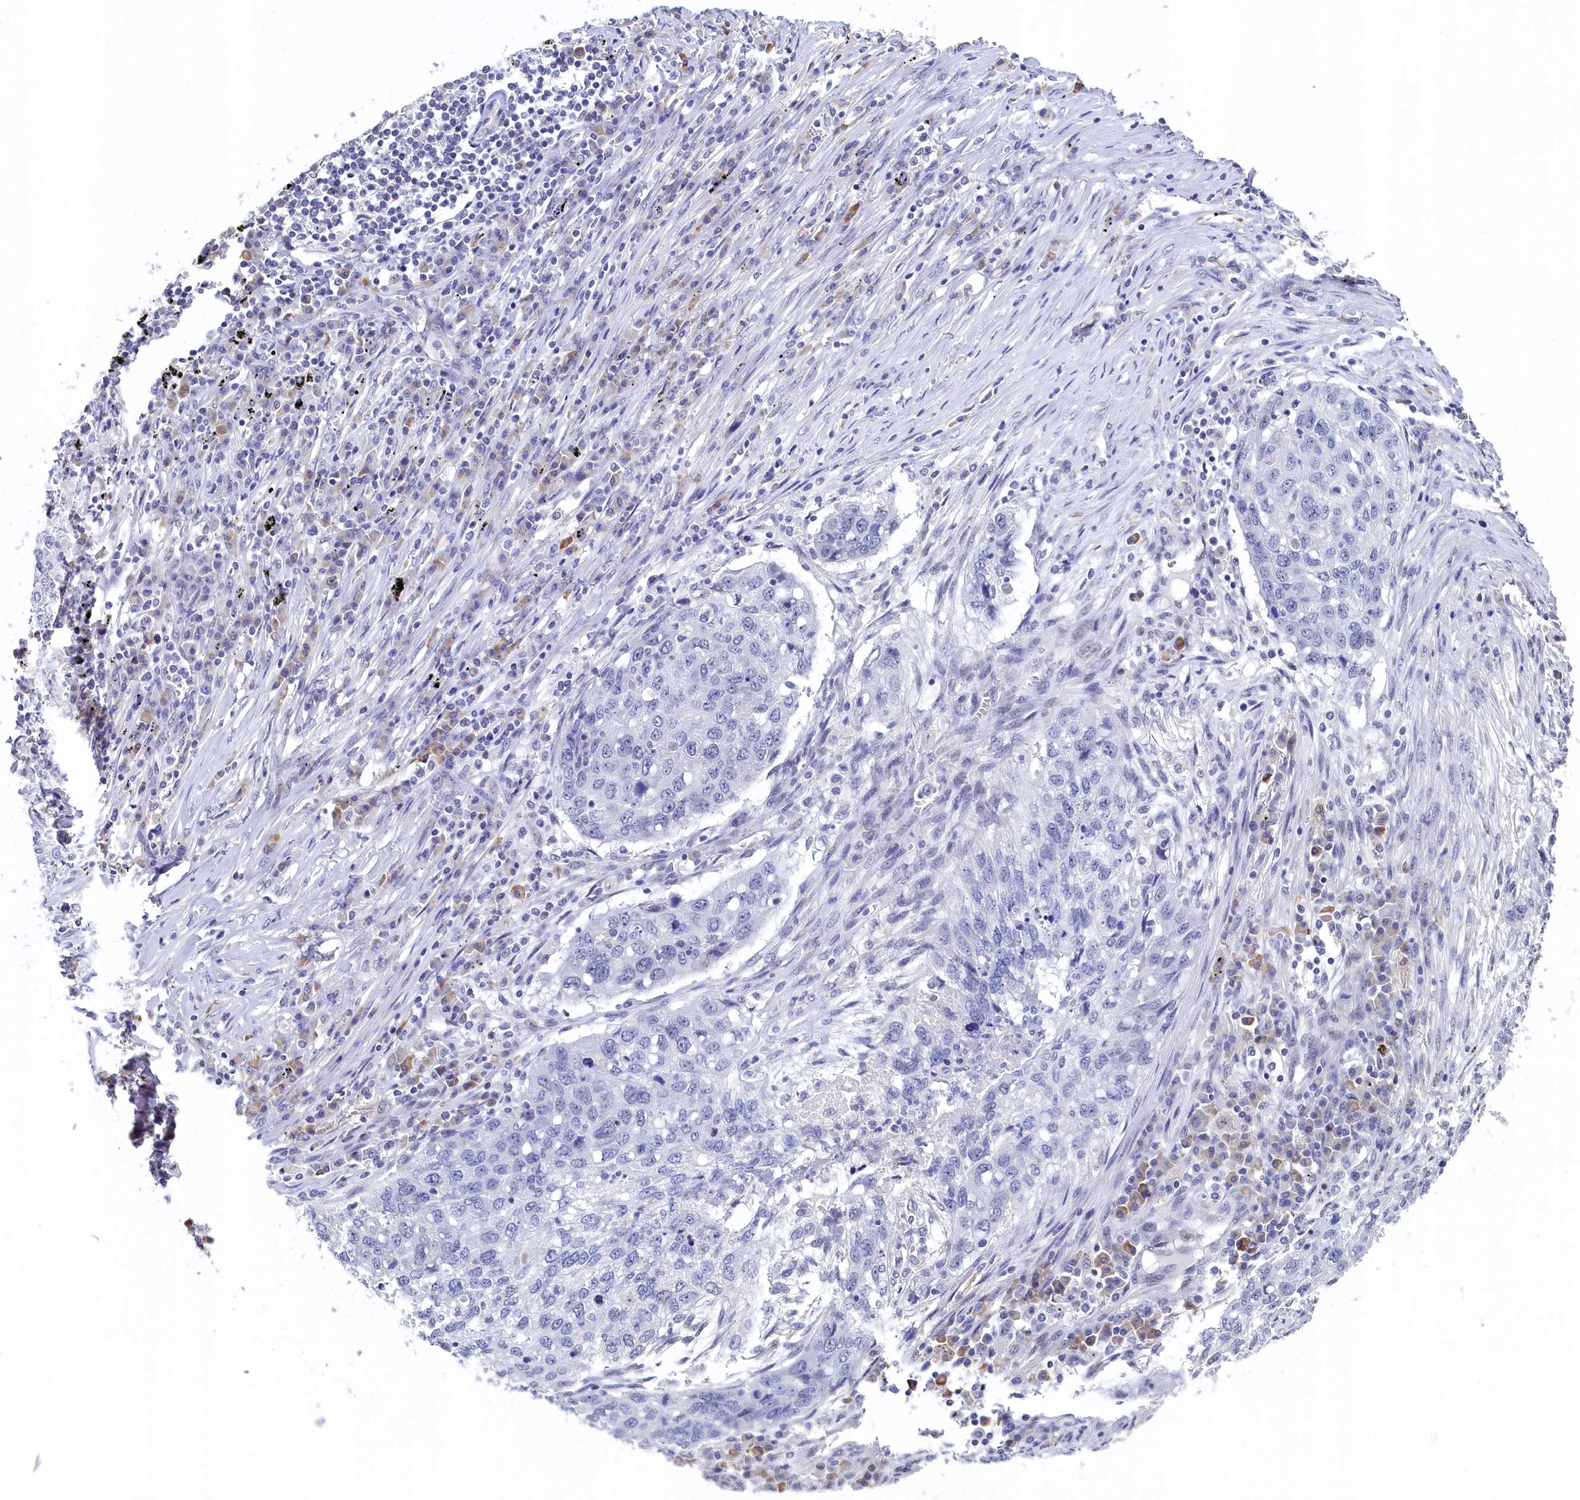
{"staining": {"intensity": "negative", "quantity": "none", "location": "none"}, "tissue": "lung cancer", "cell_type": "Tumor cells", "image_type": "cancer", "snomed": [{"axis": "morphology", "description": "Squamous cell carcinoma, NOS"}, {"axis": "topography", "description": "Lung"}], "caption": "Immunohistochemical staining of lung cancer (squamous cell carcinoma) displays no significant staining in tumor cells.", "gene": "MOSPD3", "patient": {"sex": "female", "age": 63}}